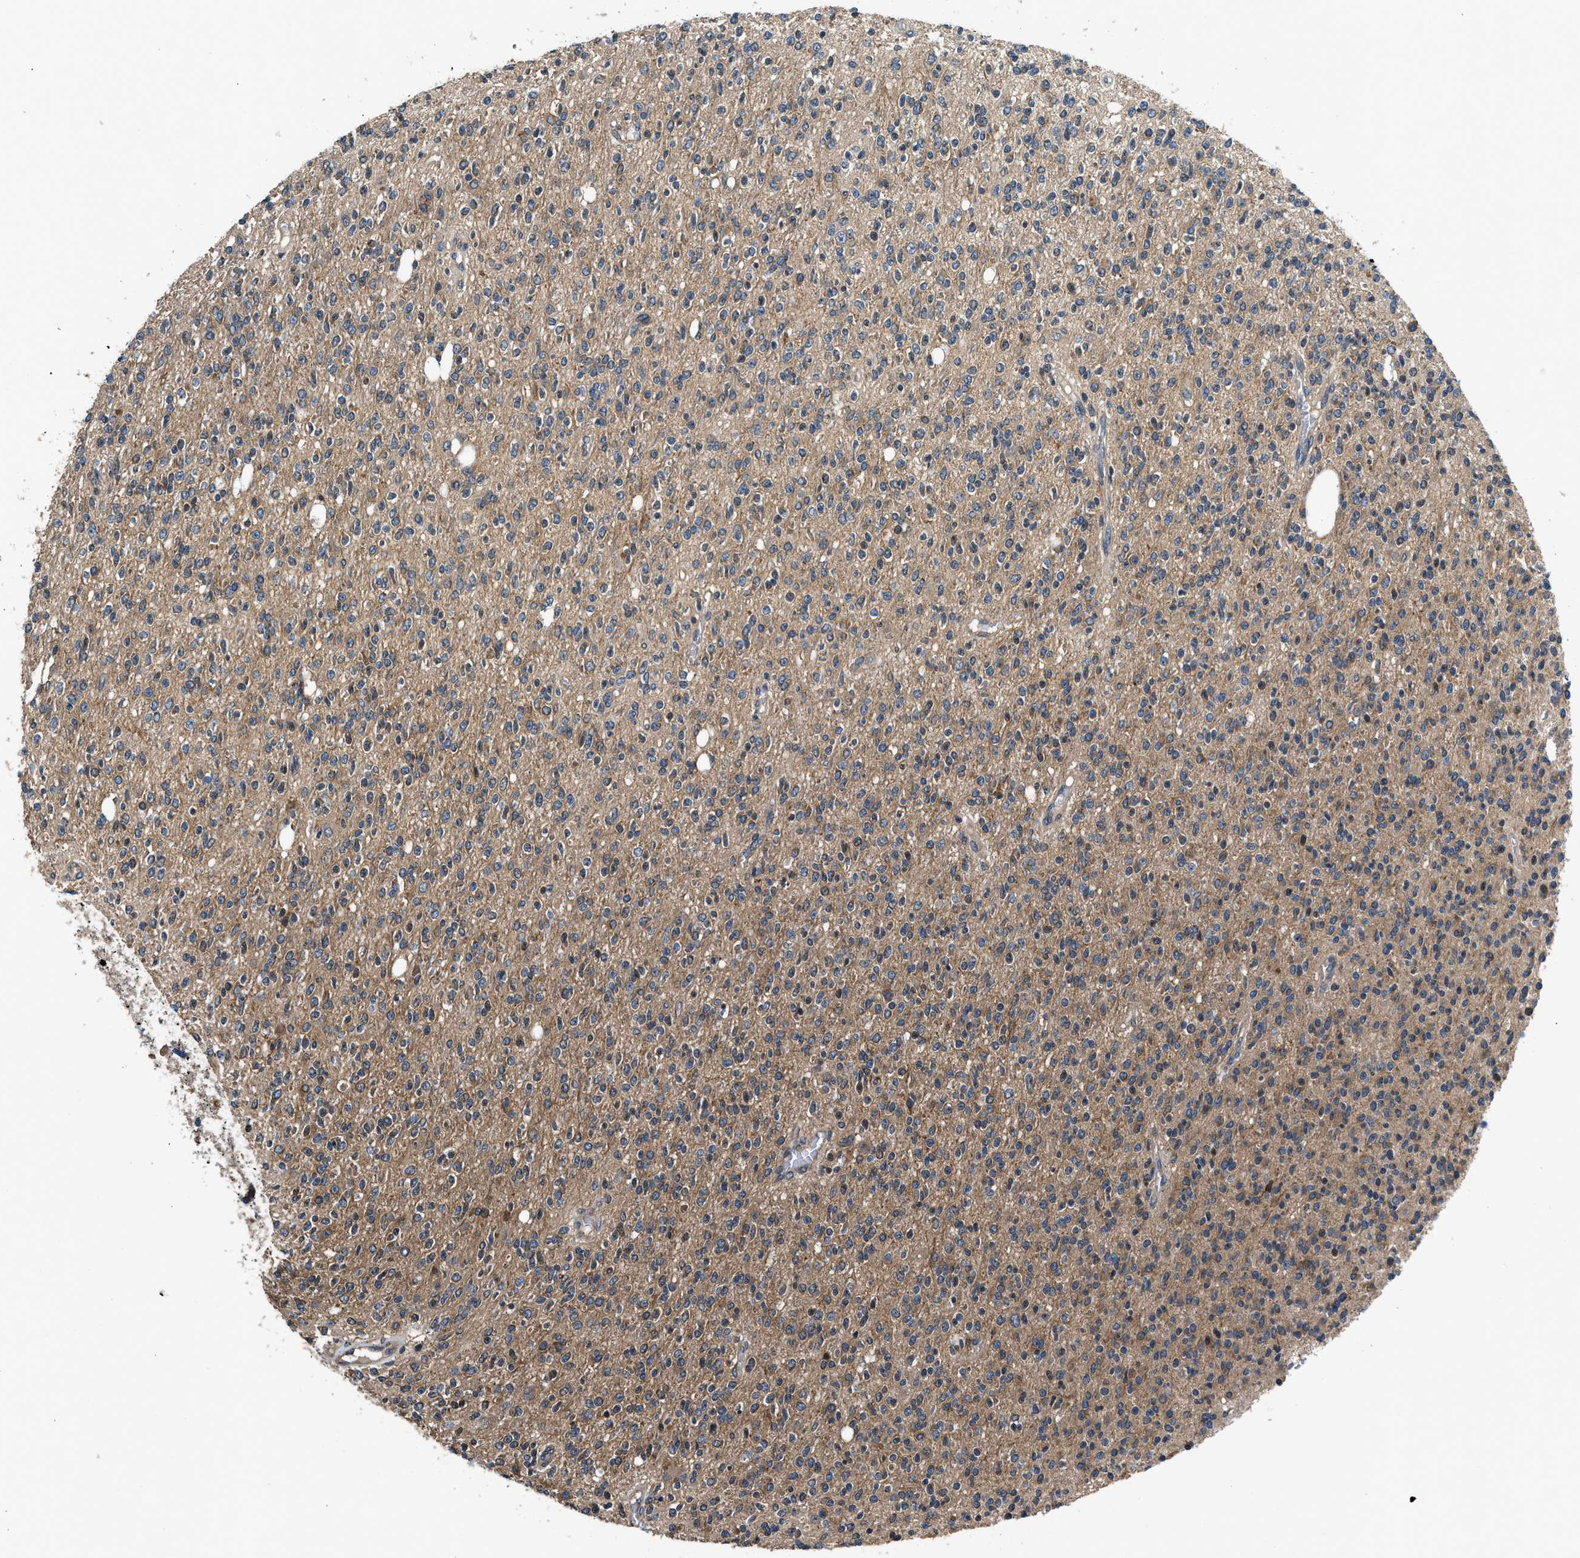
{"staining": {"intensity": "moderate", "quantity": "25%-75%", "location": "cytoplasmic/membranous"}, "tissue": "glioma", "cell_type": "Tumor cells", "image_type": "cancer", "snomed": [{"axis": "morphology", "description": "Glioma, malignant, High grade"}, {"axis": "topography", "description": "Brain"}], "caption": "Immunohistochemical staining of malignant glioma (high-grade) reveals medium levels of moderate cytoplasmic/membranous expression in about 25%-75% of tumor cells. (Brightfield microscopy of DAB IHC at high magnification).", "gene": "IL3RA", "patient": {"sex": "male", "age": 34}}